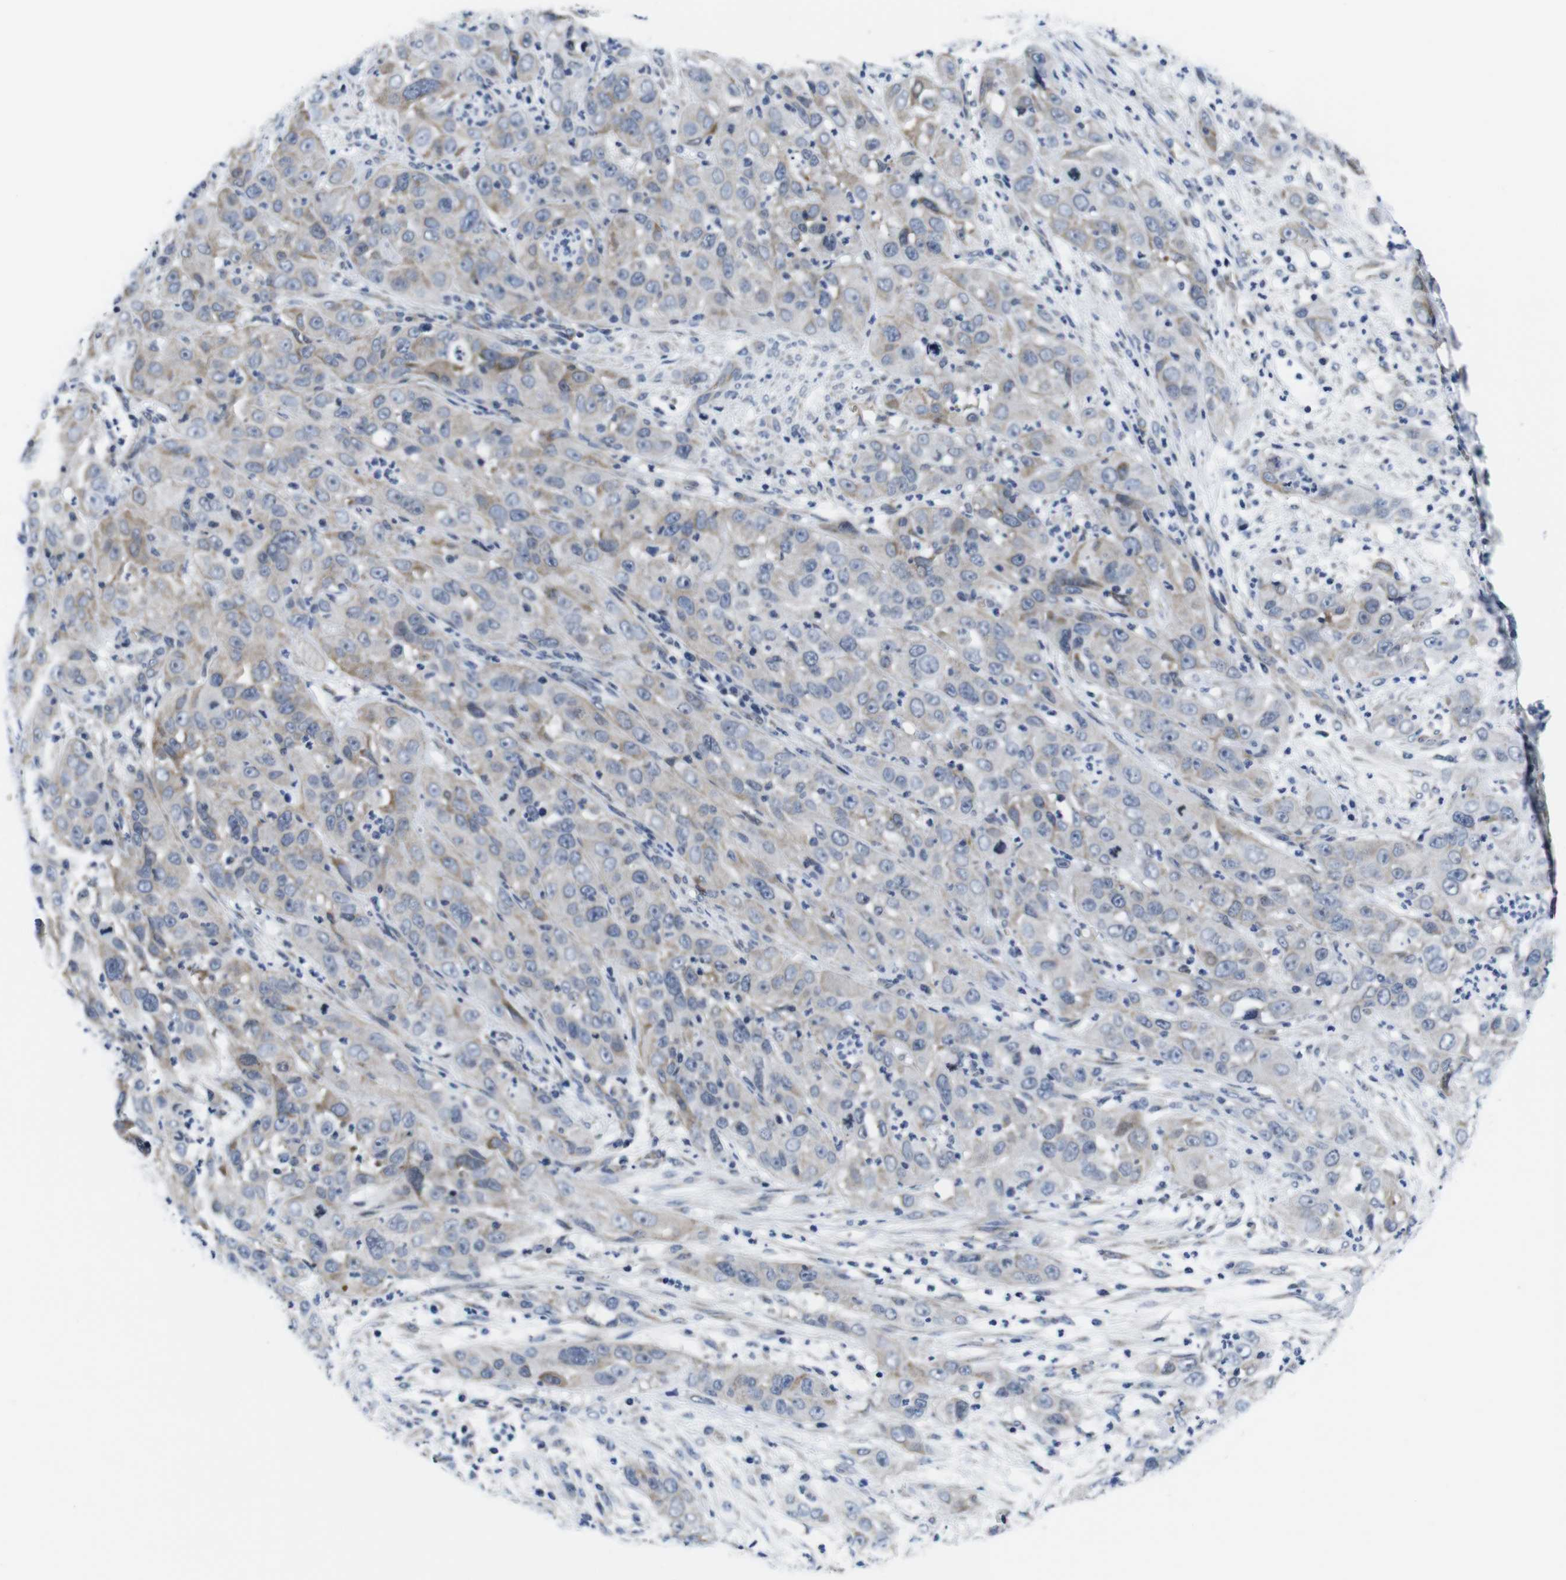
{"staining": {"intensity": "moderate", "quantity": "25%-75%", "location": "cytoplasmic/membranous"}, "tissue": "cervical cancer", "cell_type": "Tumor cells", "image_type": "cancer", "snomed": [{"axis": "morphology", "description": "Squamous cell carcinoma, NOS"}, {"axis": "topography", "description": "Cervix"}], "caption": "A photomicrograph of human cervical cancer stained for a protein demonstrates moderate cytoplasmic/membranous brown staining in tumor cells.", "gene": "SOCS3", "patient": {"sex": "female", "age": 32}}